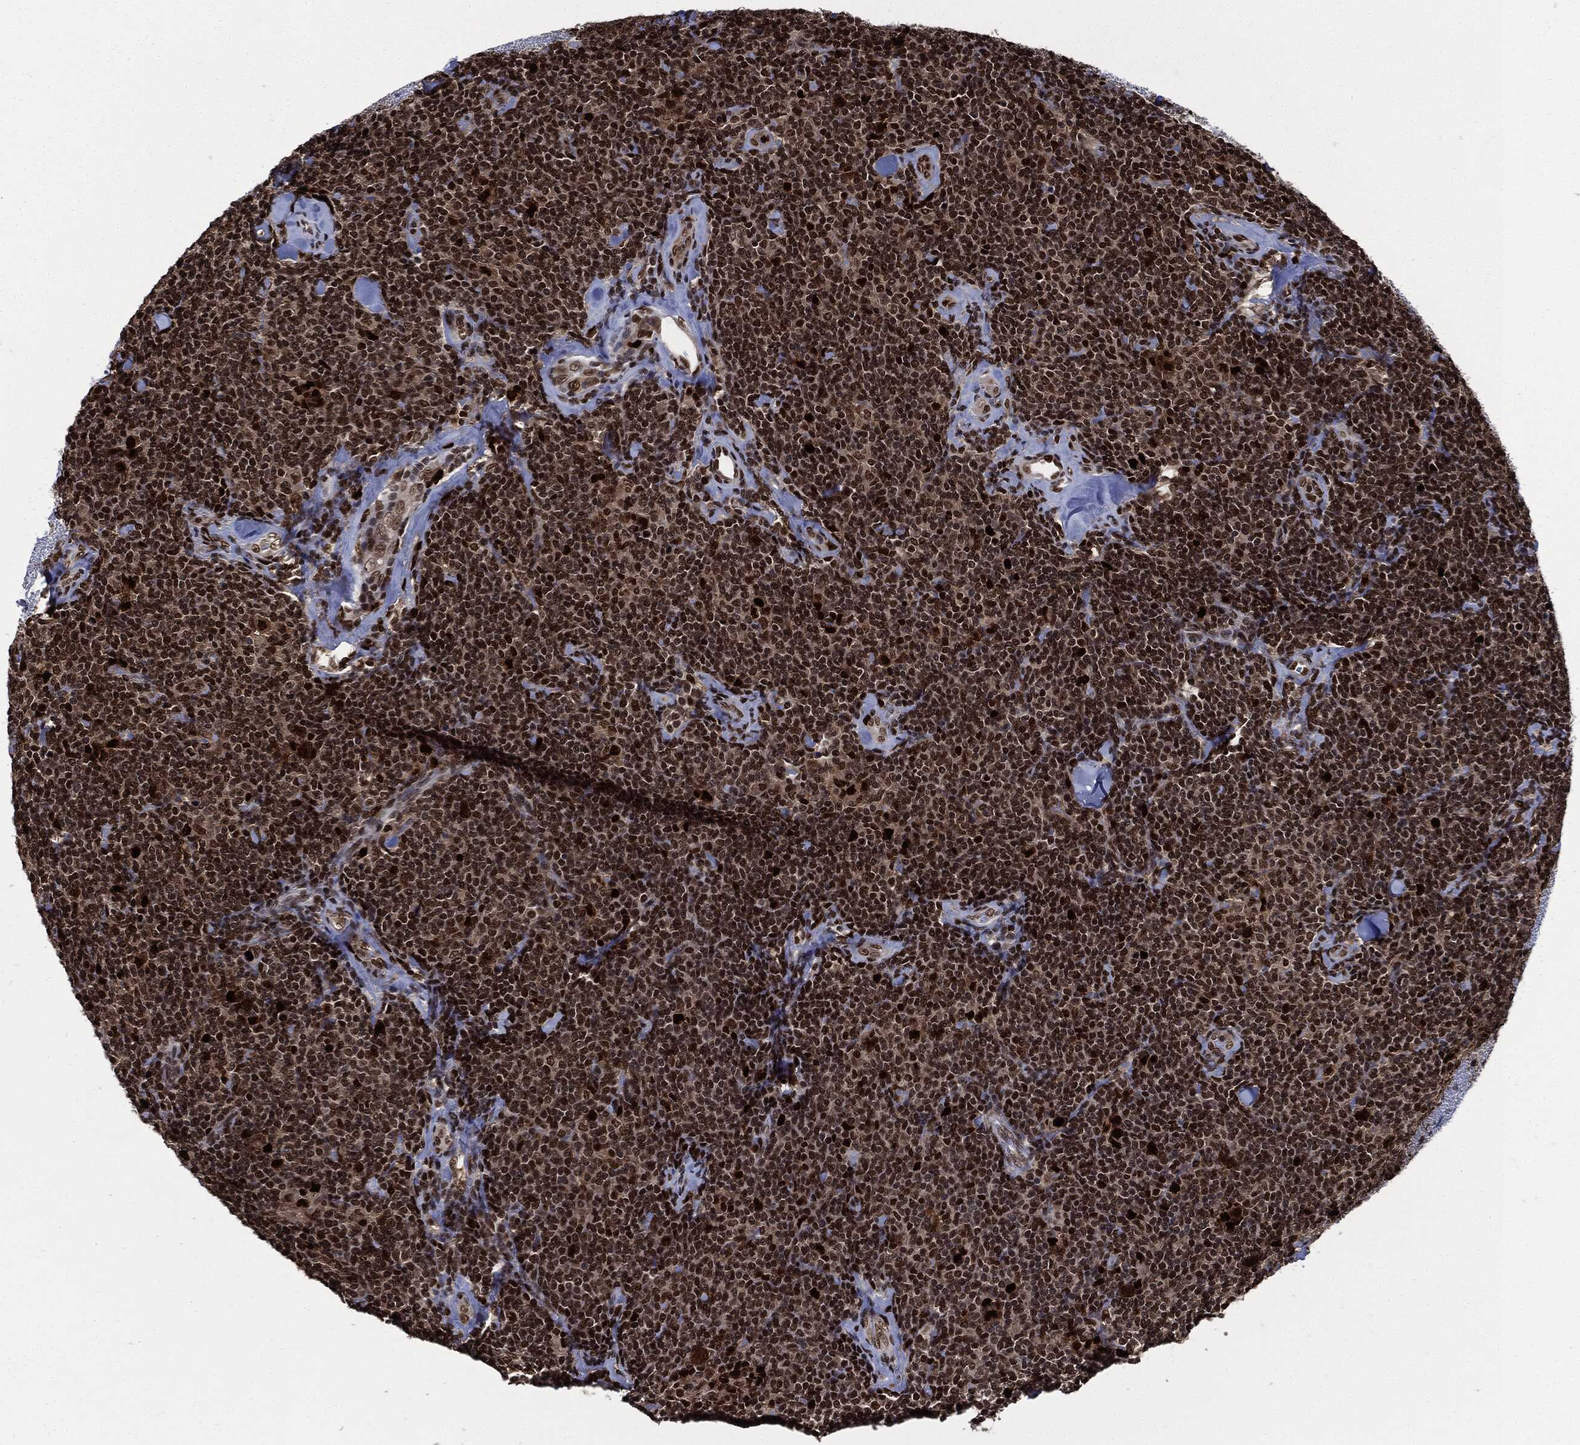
{"staining": {"intensity": "strong", "quantity": ">75%", "location": "nuclear"}, "tissue": "lymphoma", "cell_type": "Tumor cells", "image_type": "cancer", "snomed": [{"axis": "morphology", "description": "Malignant lymphoma, non-Hodgkin's type, Low grade"}, {"axis": "topography", "description": "Lymph node"}], "caption": "IHC staining of malignant lymphoma, non-Hodgkin's type (low-grade), which displays high levels of strong nuclear staining in about >75% of tumor cells indicating strong nuclear protein expression. The staining was performed using DAB (brown) for protein detection and nuclei were counterstained in hematoxylin (blue).", "gene": "PCNA", "patient": {"sex": "female", "age": 56}}